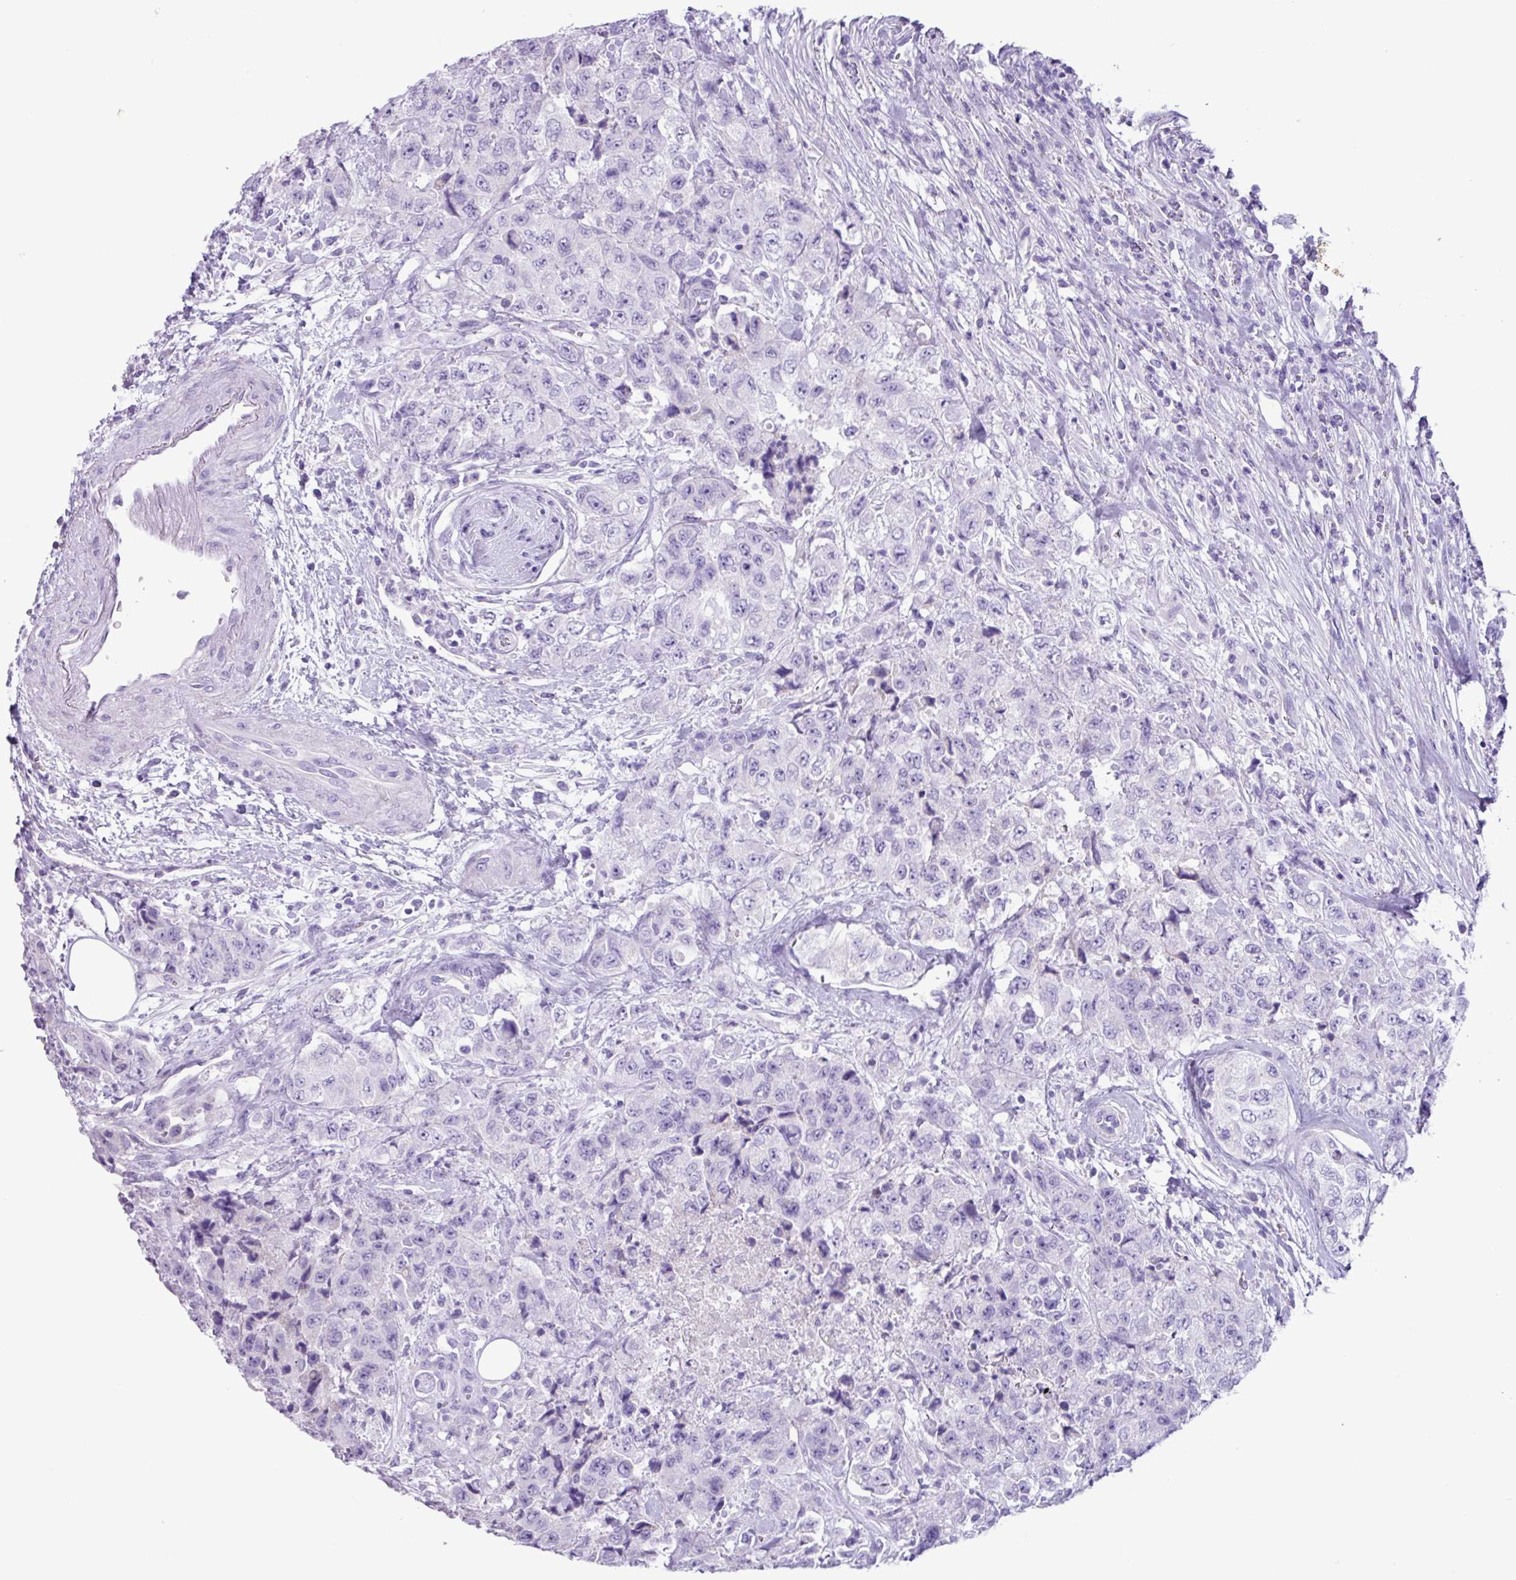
{"staining": {"intensity": "negative", "quantity": "none", "location": "none"}, "tissue": "urothelial cancer", "cell_type": "Tumor cells", "image_type": "cancer", "snomed": [{"axis": "morphology", "description": "Urothelial carcinoma, High grade"}, {"axis": "topography", "description": "Urinary bladder"}], "caption": "Image shows no protein staining in tumor cells of urothelial carcinoma (high-grade) tissue.", "gene": "AGO3", "patient": {"sex": "female", "age": 78}}